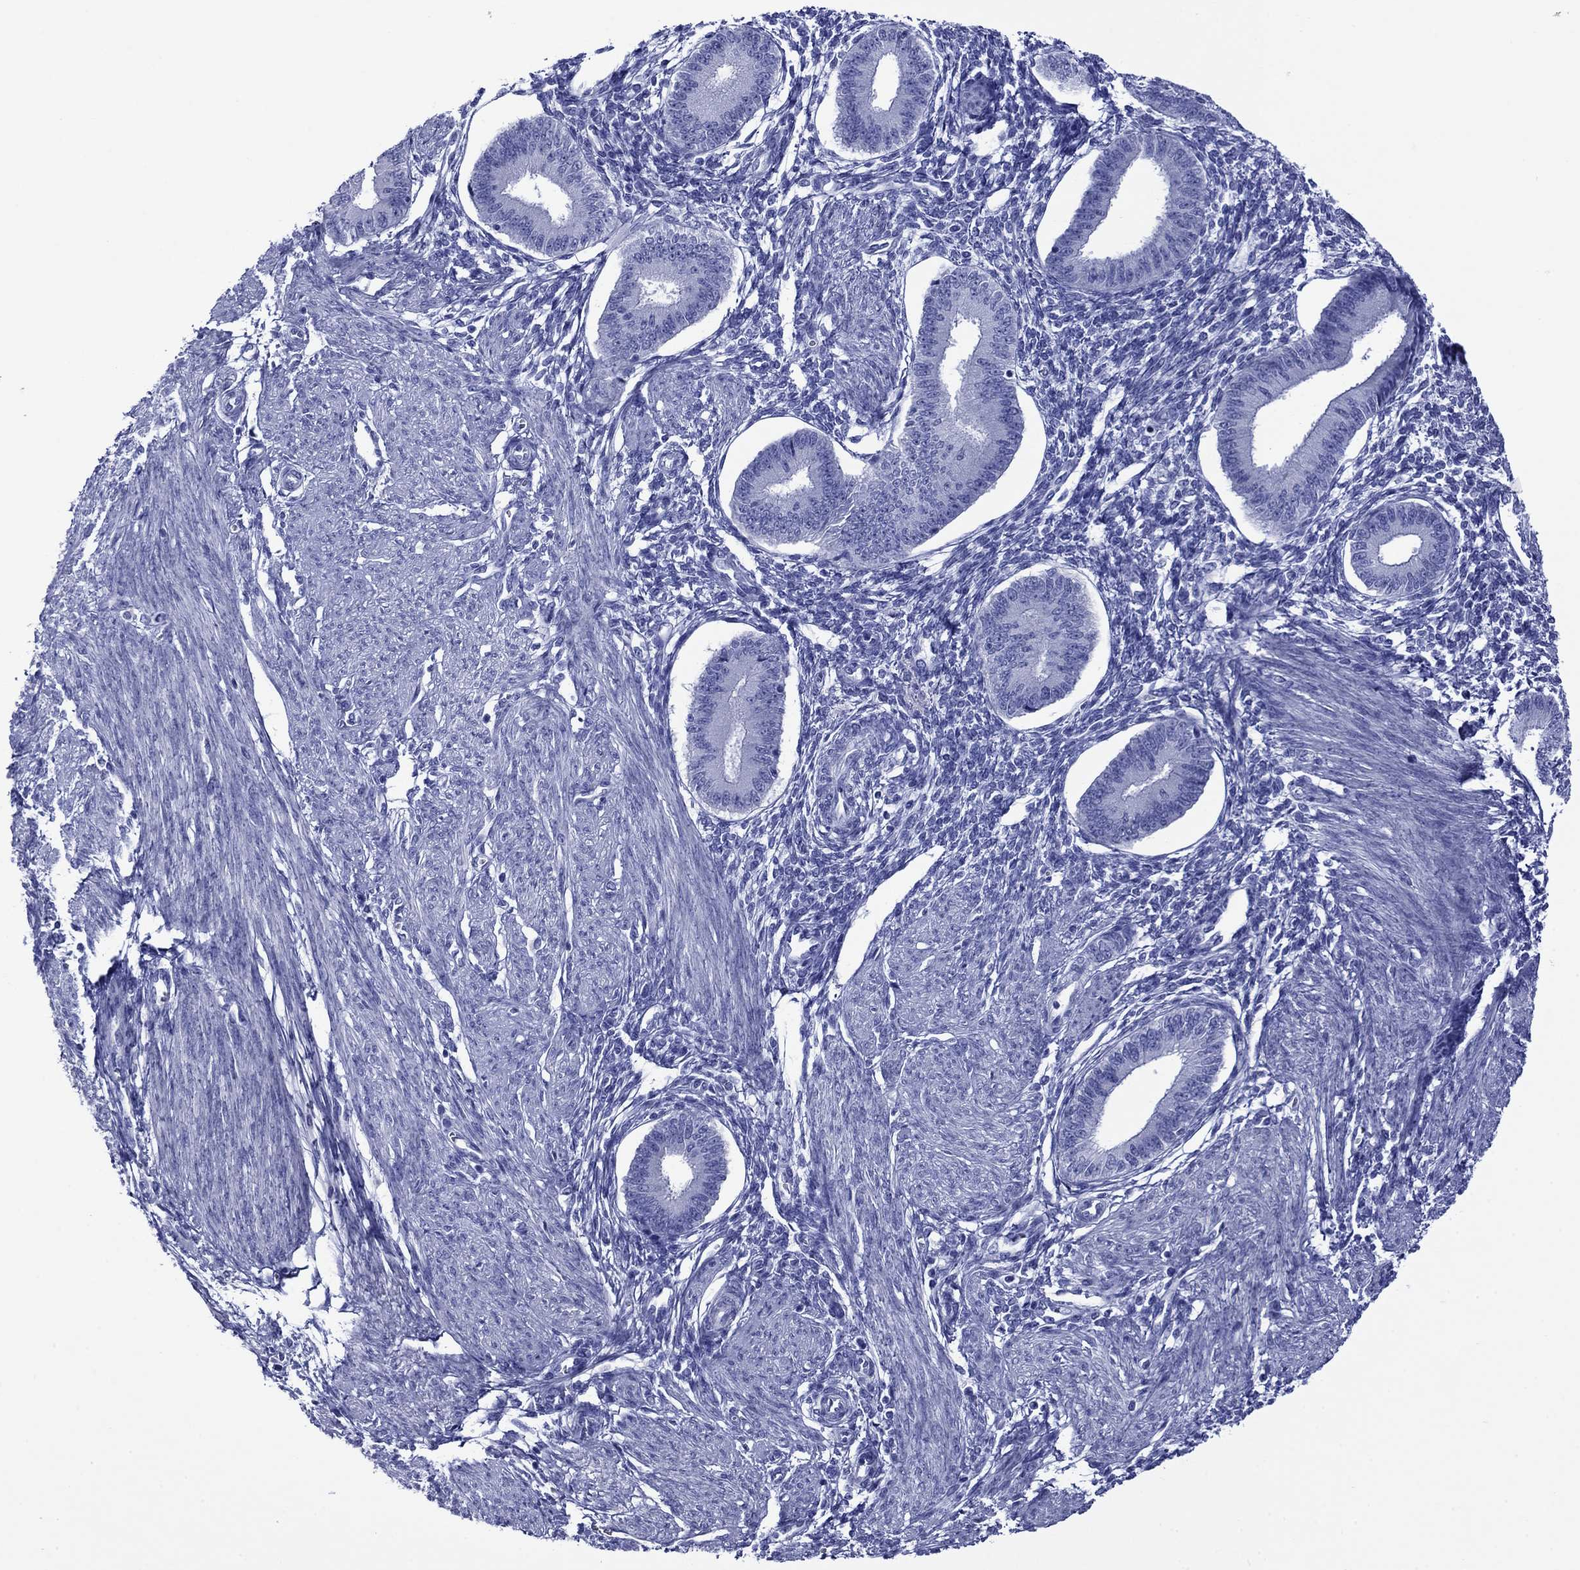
{"staining": {"intensity": "negative", "quantity": "none", "location": "none"}, "tissue": "endometrium", "cell_type": "Cells in endometrial stroma", "image_type": "normal", "snomed": [{"axis": "morphology", "description": "Normal tissue, NOS"}, {"axis": "topography", "description": "Endometrium"}], "caption": "Immunohistochemistry (IHC) micrograph of unremarkable human endometrium stained for a protein (brown), which exhibits no expression in cells in endometrial stroma.", "gene": "GIP", "patient": {"sex": "female", "age": 39}}